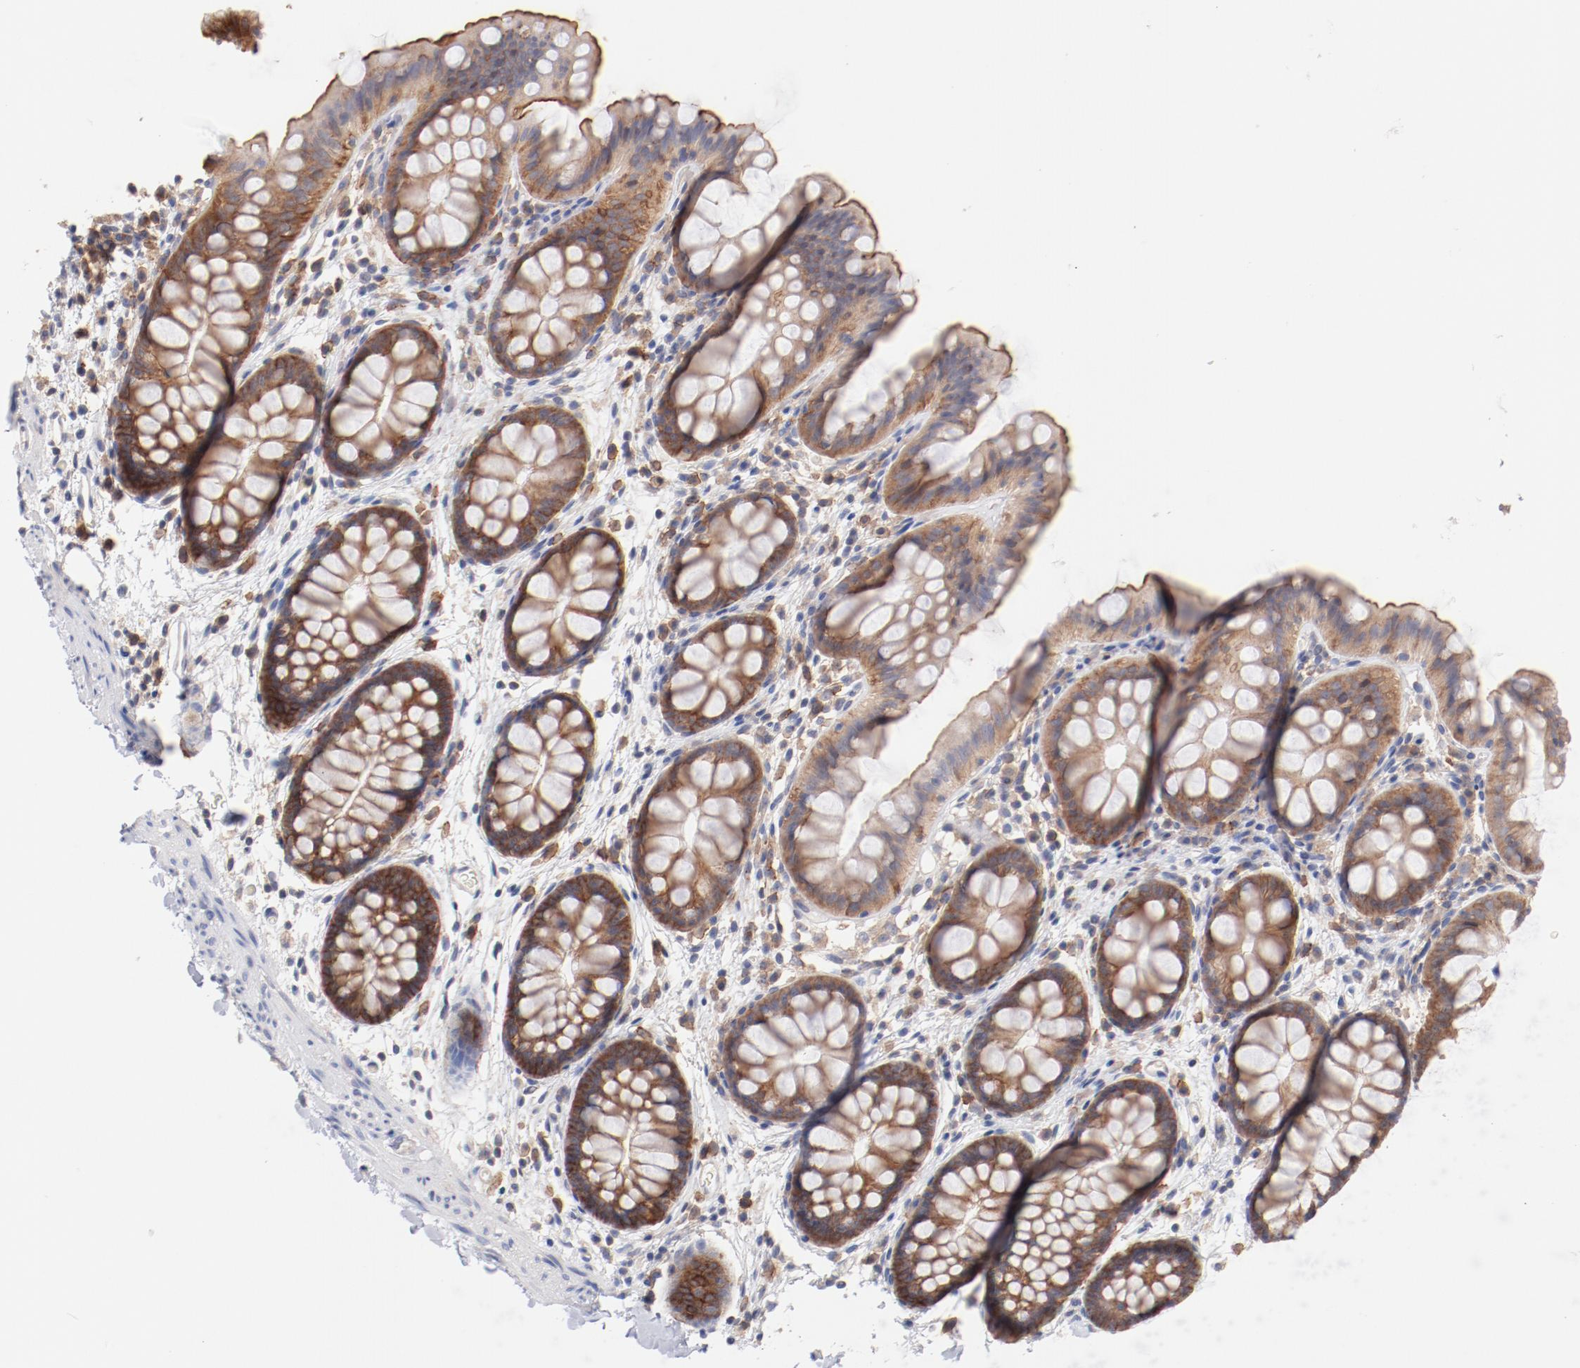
{"staining": {"intensity": "negative", "quantity": "none", "location": "none"}, "tissue": "colon", "cell_type": "Endothelial cells", "image_type": "normal", "snomed": [{"axis": "morphology", "description": "Normal tissue, NOS"}, {"axis": "topography", "description": "Smooth muscle"}, {"axis": "topography", "description": "Colon"}], "caption": "Immunohistochemical staining of benign colon exhibits no significant positivity in endothelial cells. (DAB immunohistochemistry visualized using brightfield microscopy, high magnification).", "gene": "SETD3", "patient": {"sex": "male", "age": 67}}